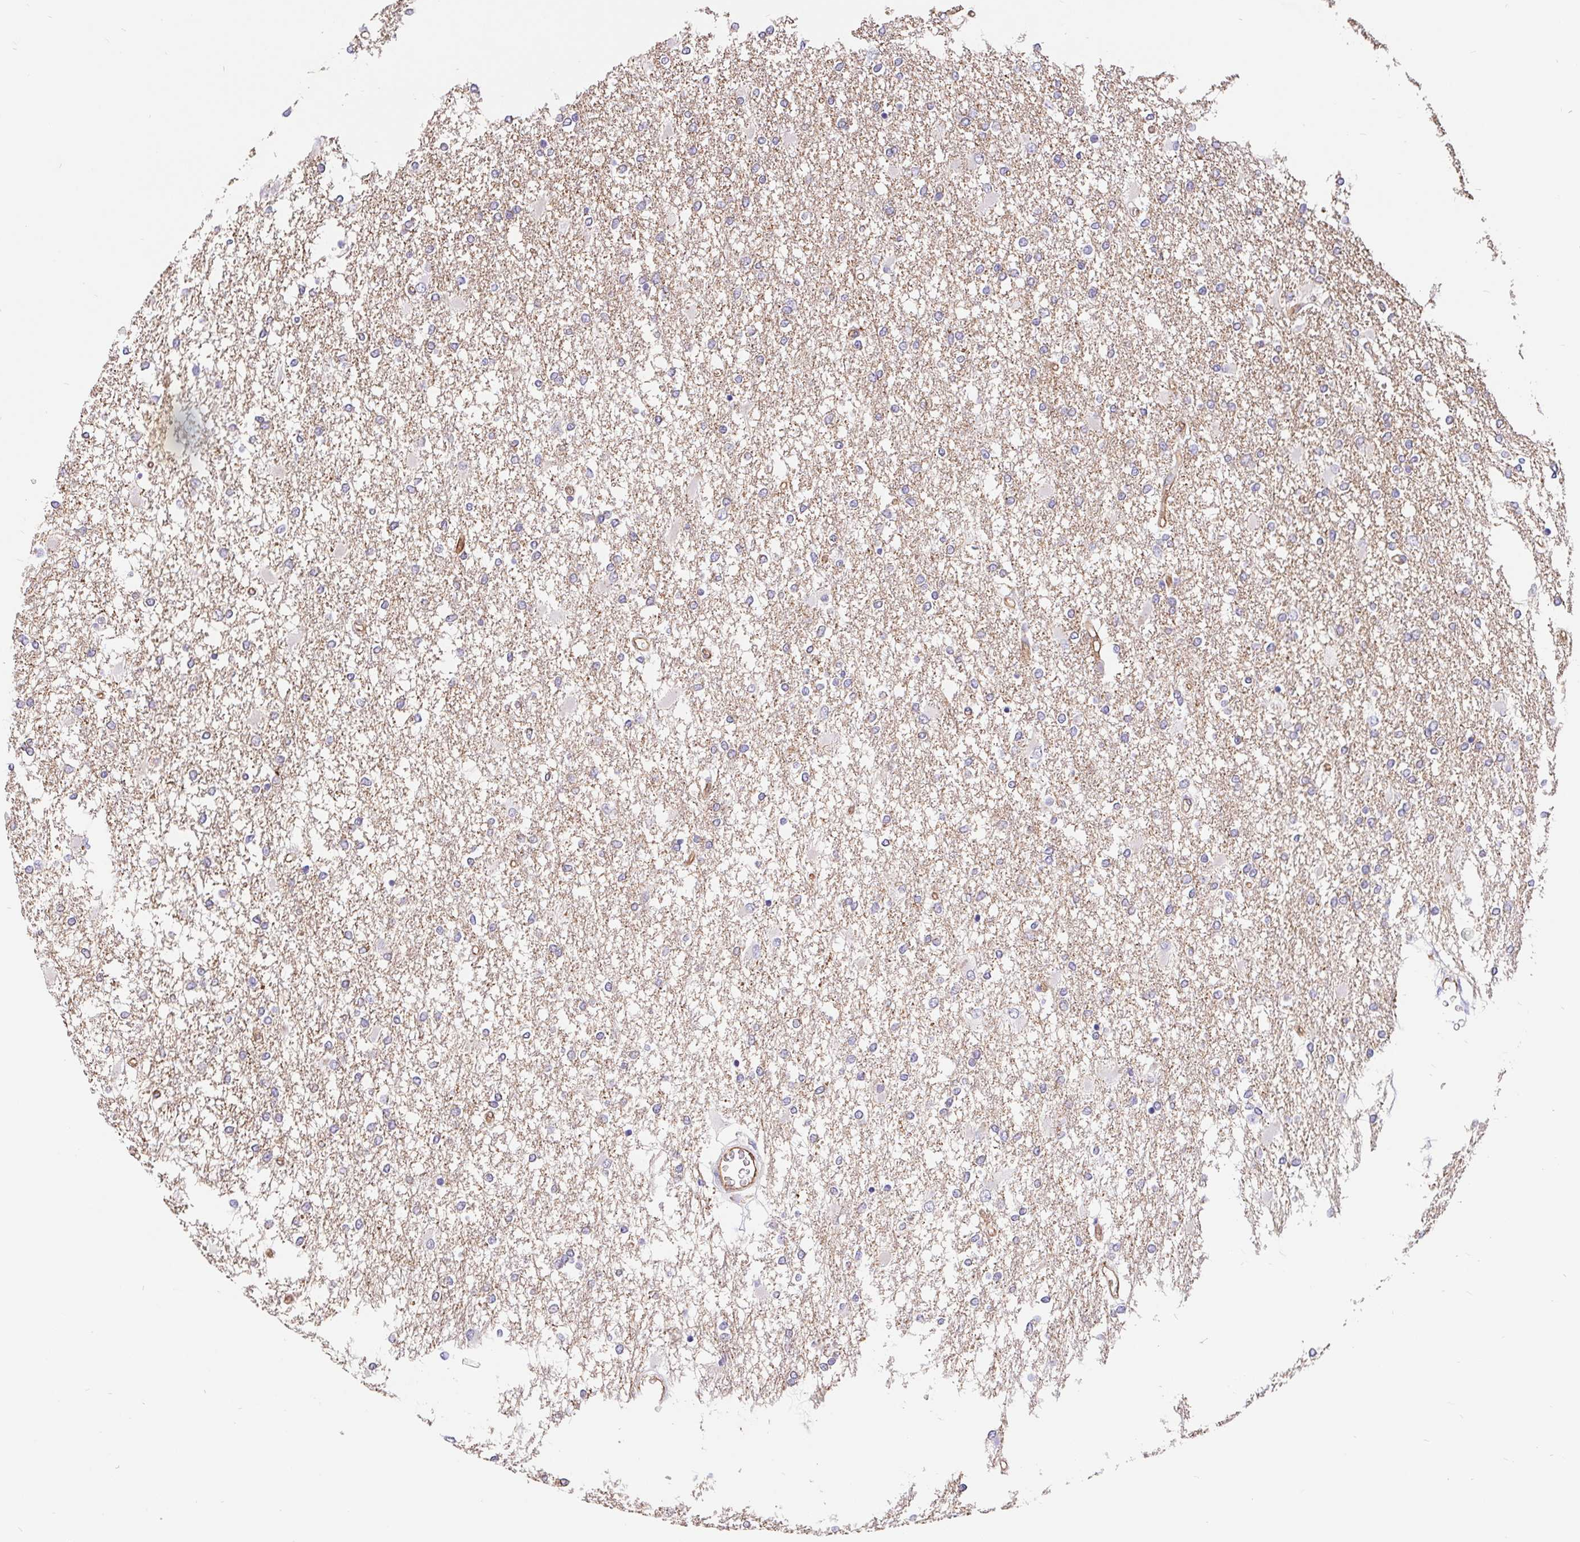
{"staining": {"intensity": "negative", "quantity": "none", "location": "none"}, "tissue": "glioma", "cell_type": "Tumor cells", "image_type": "cancer", "snomed": [{"axis": "morphology", "description": "Glioma, malignant, High grade"}, {"axis": "topography", "description": "Cerebral cortex"}], "caption": "Tumor cells are negative for protein expression in human high-grade glioma (malignant).", "gene": "LIMCH1", "patient": {"sex": "male", "age": 79}}